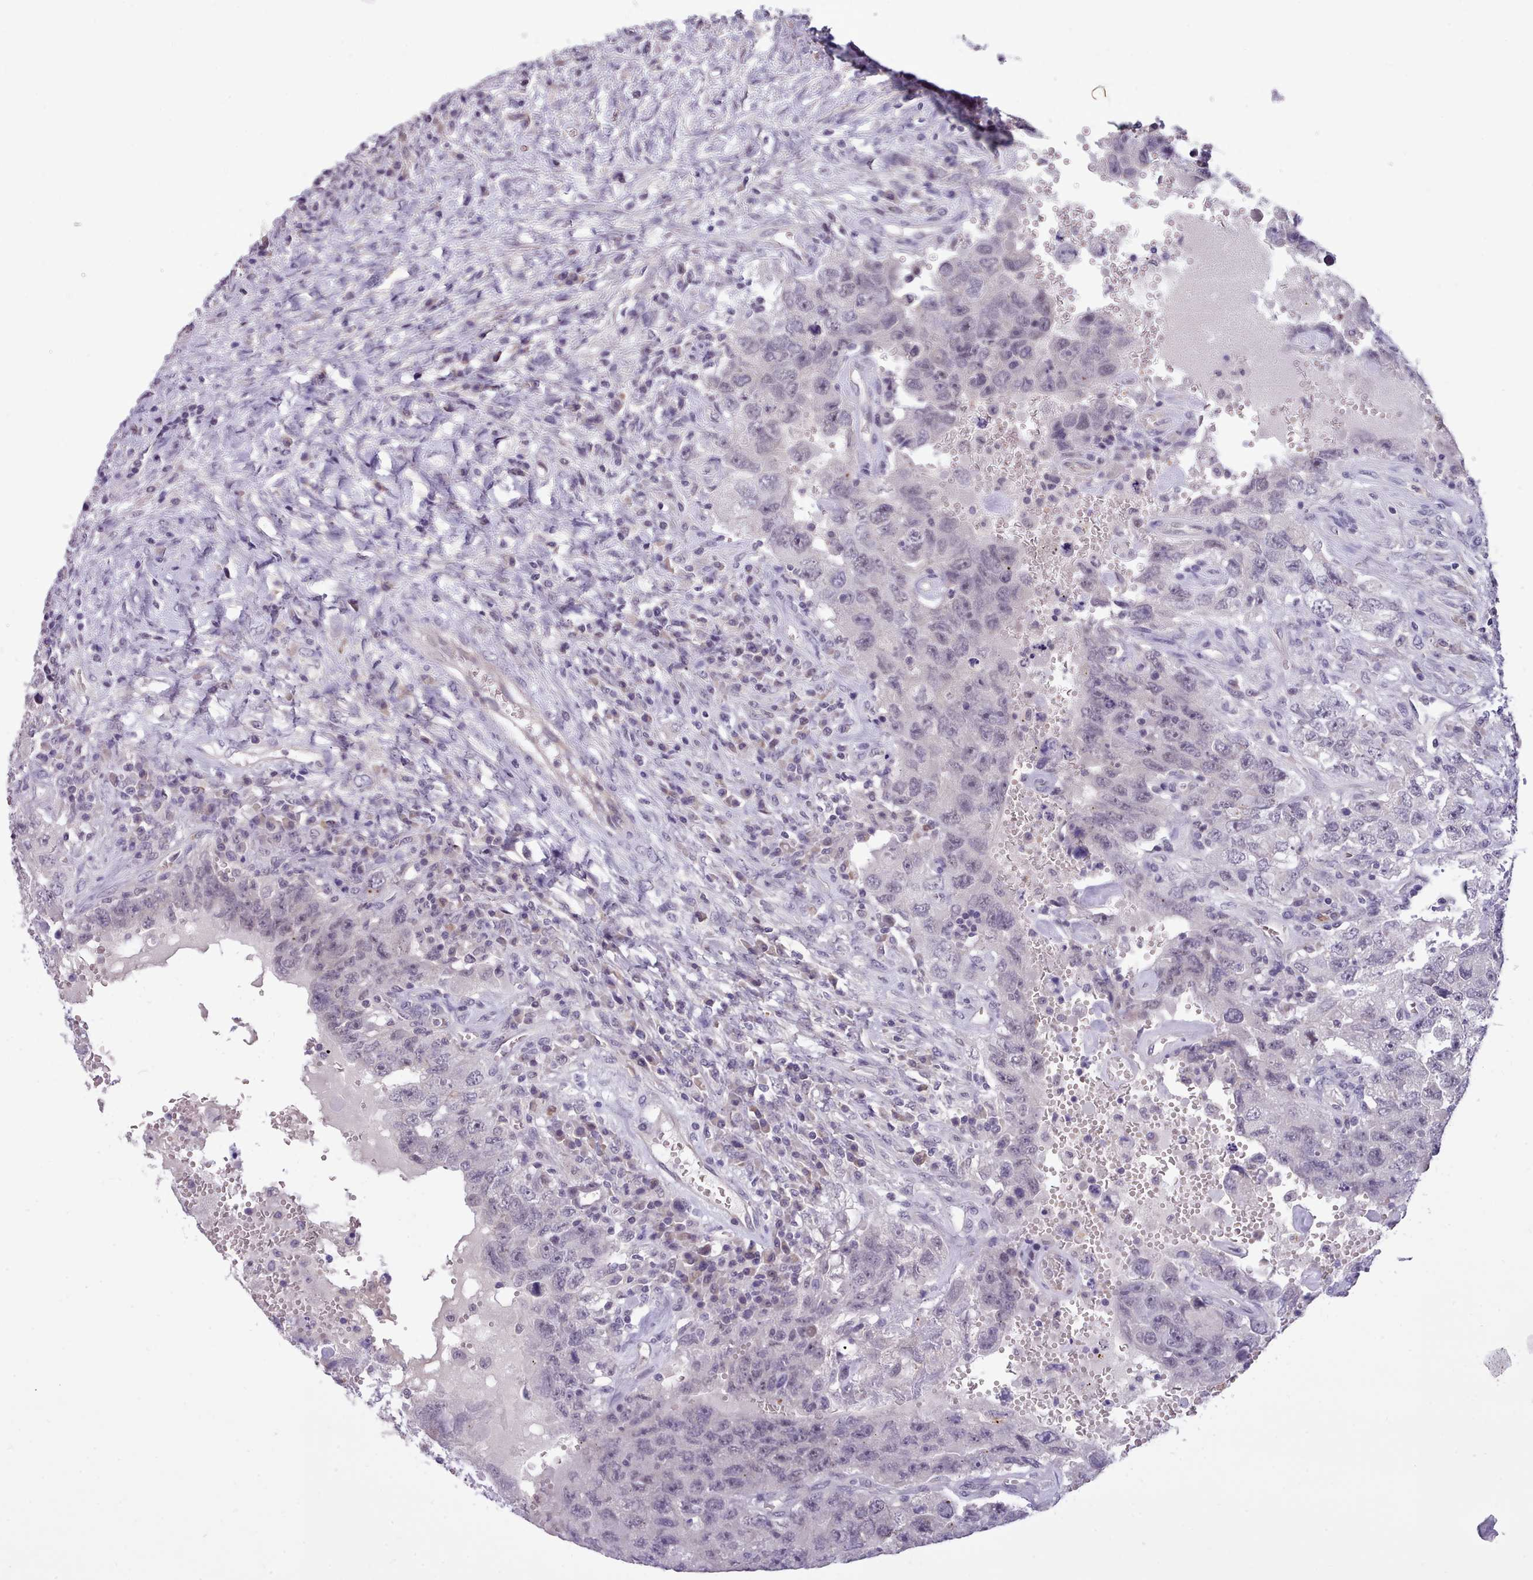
{"staining": {"intensity": "negative", "quantity": "none", "location": "none"}, "tissue": "testis cancer", "cell_type": "Tumor cells", "image_type": "cancer", "snomed": [{"axis": "morphology", "description": "Carcinoma, Embryonal, NOS"}, {"axis": "topography", "description": "Testis"}], "caption": "High power microscopy histopathology image of an immunohistochemistry image of testis cancer, revealing no significant staining in tumor cells.", "gene": "KCTD16", "patient": {"sex": "male", "age": 26}}